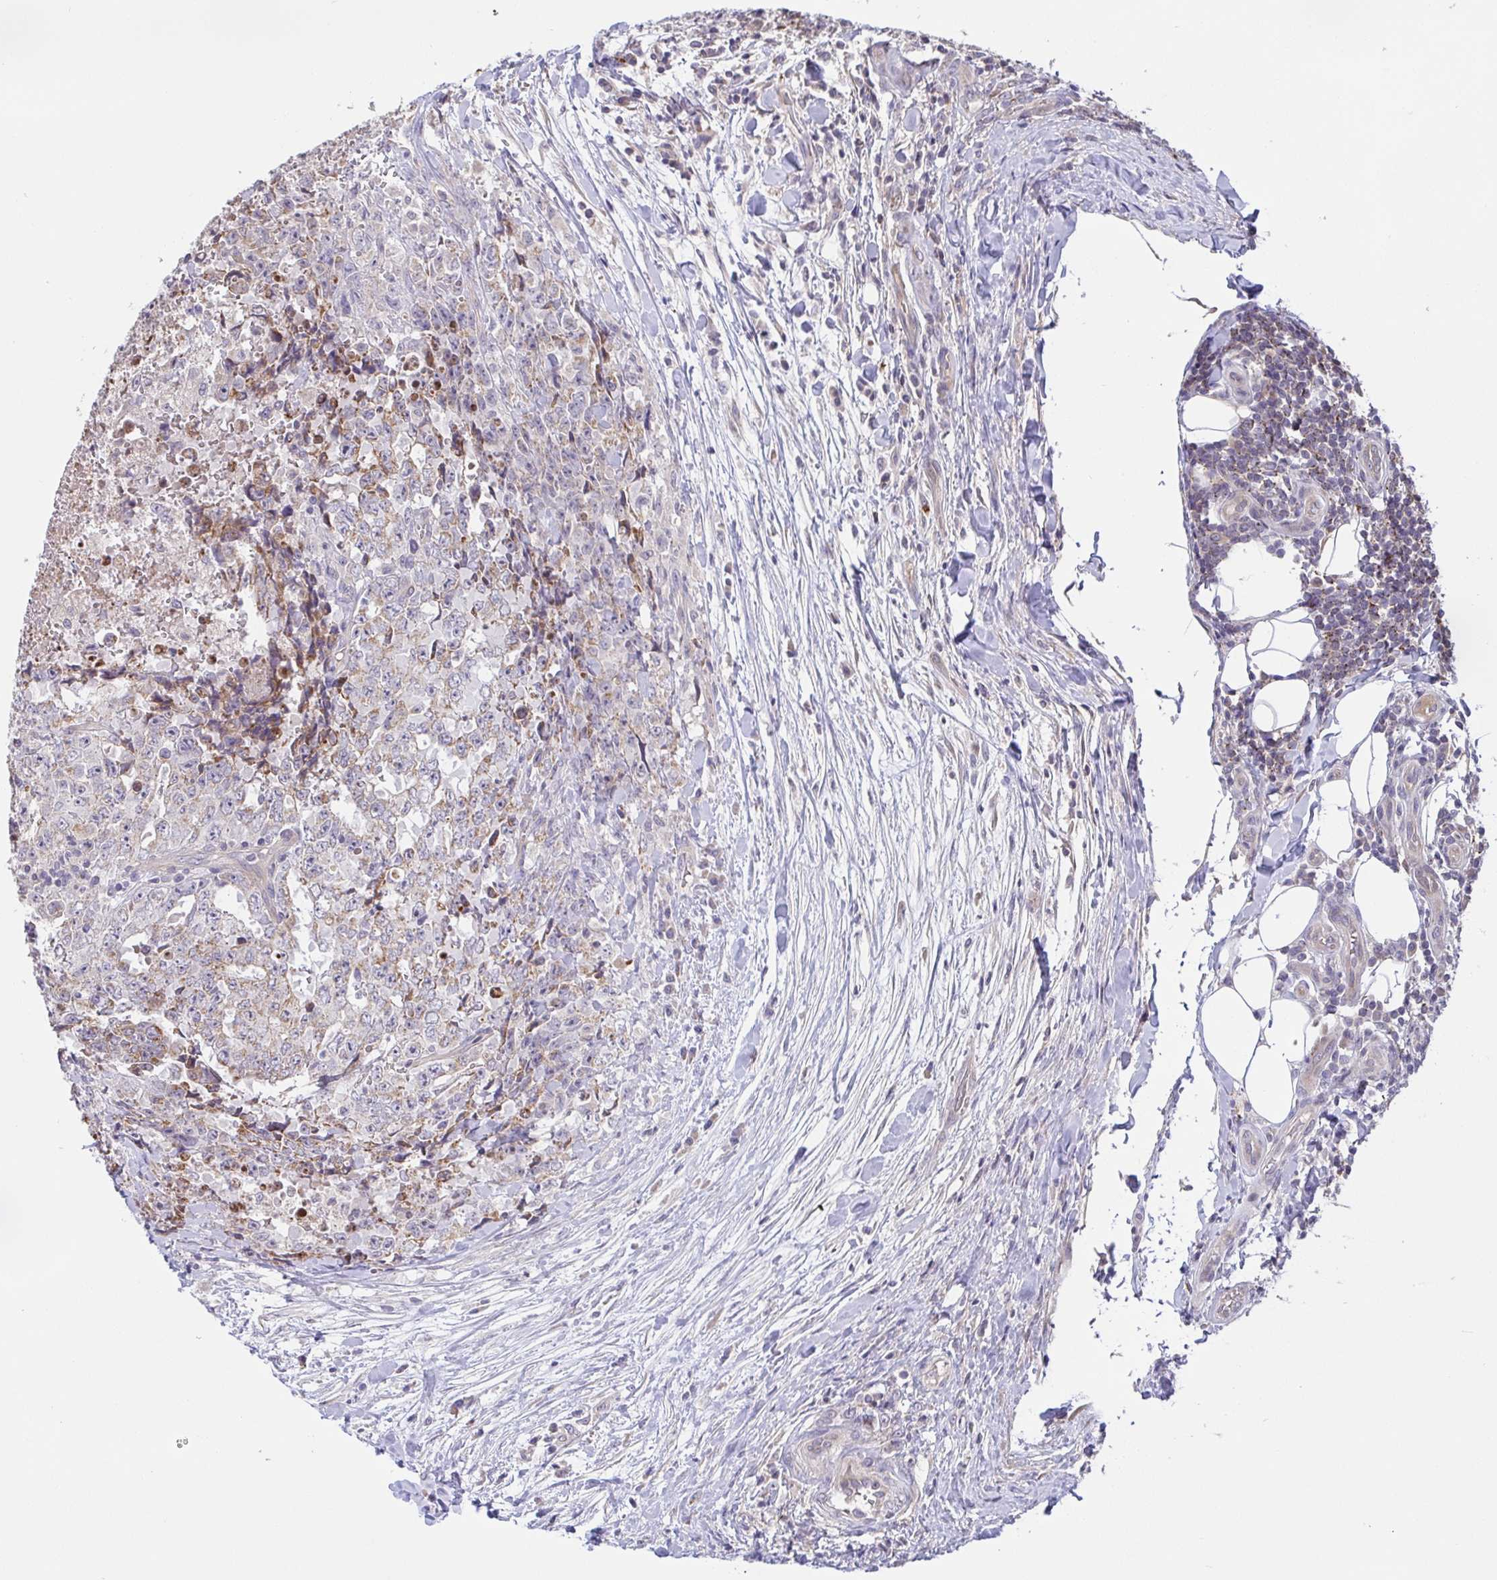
{"staining": {"intensity": "weak", "quantity": "25%-75%", "location": "cytoplasmic/membranous"}, "tissue": "testis cancer", "cell_type": "Tumor cells", "image_type": "cancer", "snomed": [{"axis": "morphology", "description": "Carcinoma, Embryonal, NOS"}, {"axis": "topography", "description": "Testis"}], "caption": "IHC (DAB) staining of embryonal carcinoma (testis) shows weak cytoplasmic/membranous protein positivity in about 25%-75% of tumor cells. (DAB = brown stain, brightfield microscopy at high magnification).", "gene": "OSBPL7", "patient": {"sex": "male", "age": 24}}